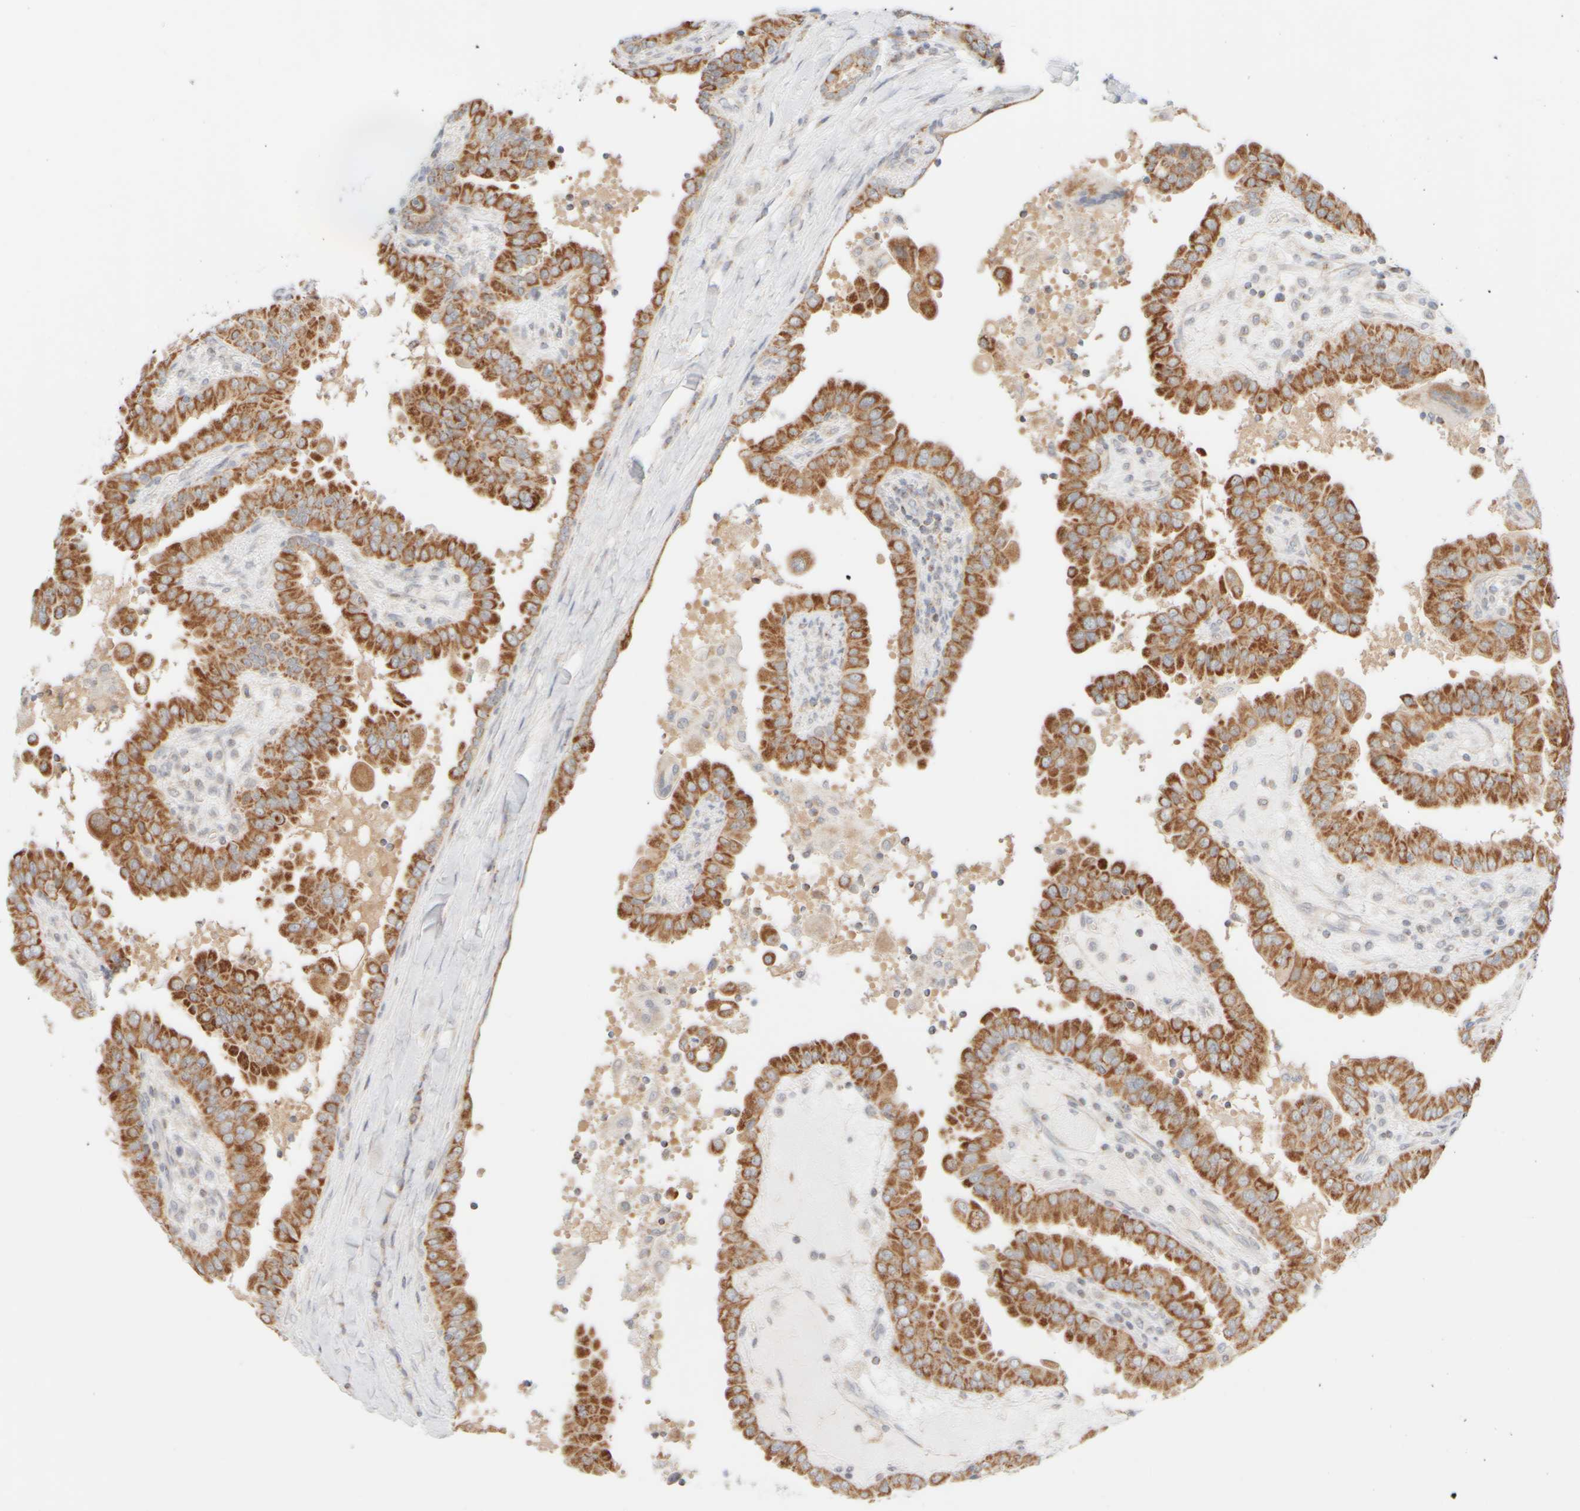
{"staining": {"intensity": "moderate", "quantity": ">75%", "location": "cytoplasmic/membranous"}, "tissue": "thyroid cancer", "cell_type": "Tumor cells", "image_type": "cancer", "snomed": [{"axis": "morphology", "description": "Papillary adenocarcinoma, NOS"}, {"axis": "topography", "description": "Thyroid gland"}], "caption": "Papillary adenocarcinoma (thyroid) stained with immunohistochemistry (IHC) shows moderate cytoplasmic/membranous expression in approximately >75% of tumor cells.", "gene": "PPM1K", "patient": {"sex": "male", "age": 33}}